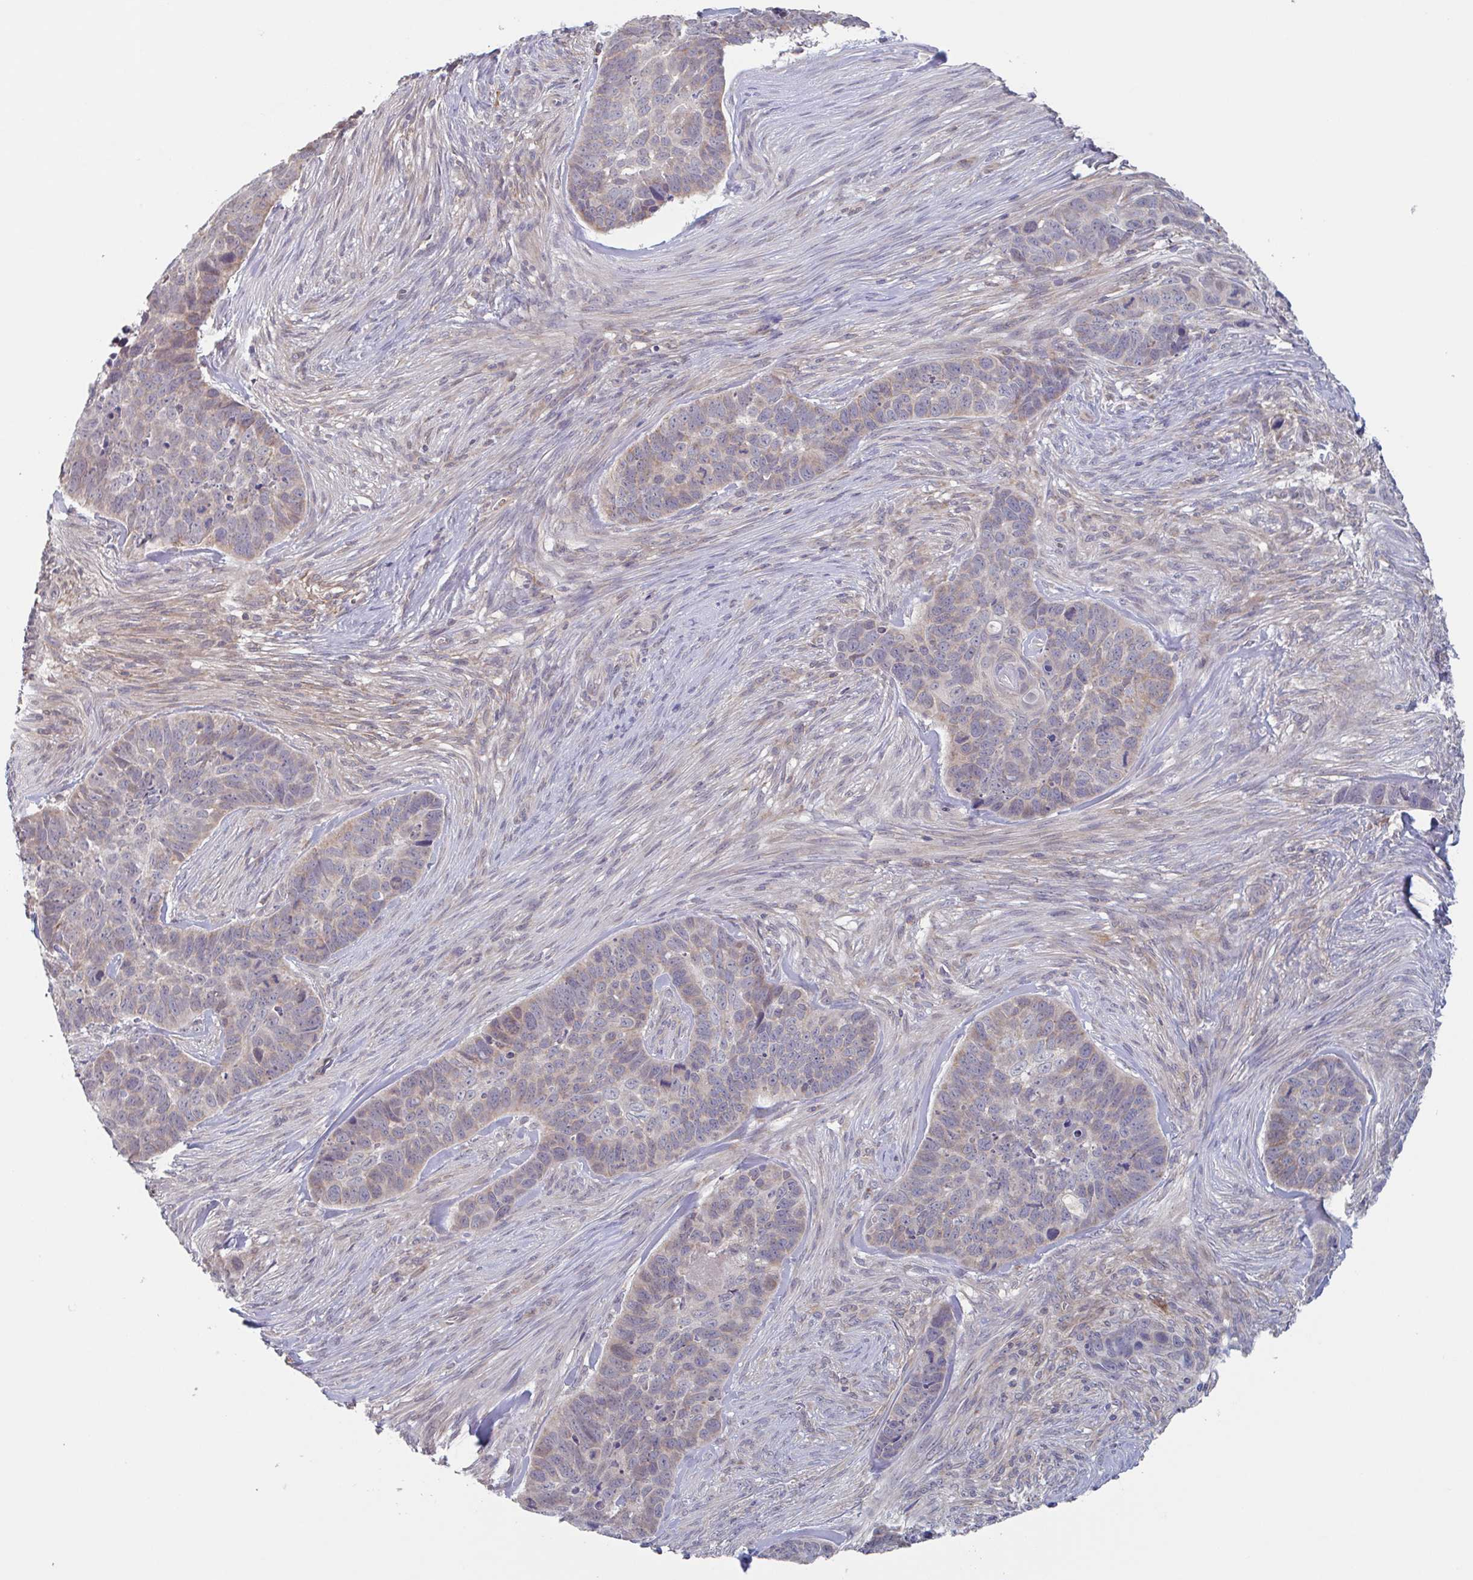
{"staining": {"intensity": "weak", "quantity": "25%-75%", "location": "cytoplasmic/membranous"}, "tissue": "skin cancer", "cell_type": "Tumor cells", "image_type": "cancer", "snomed": [{"axis": "morphology", "description": "Basal cell carcinoma"}, {"axis": "topography", "description": "Skin"}], "caption": "The micrograph demonstrates a brown stain indicating the presence of a protein in the cytoplasmic/membranous of tumor cells in skin cancer.", "gene": "SURF1", "patient": {"sex": "female", "age": 82}}